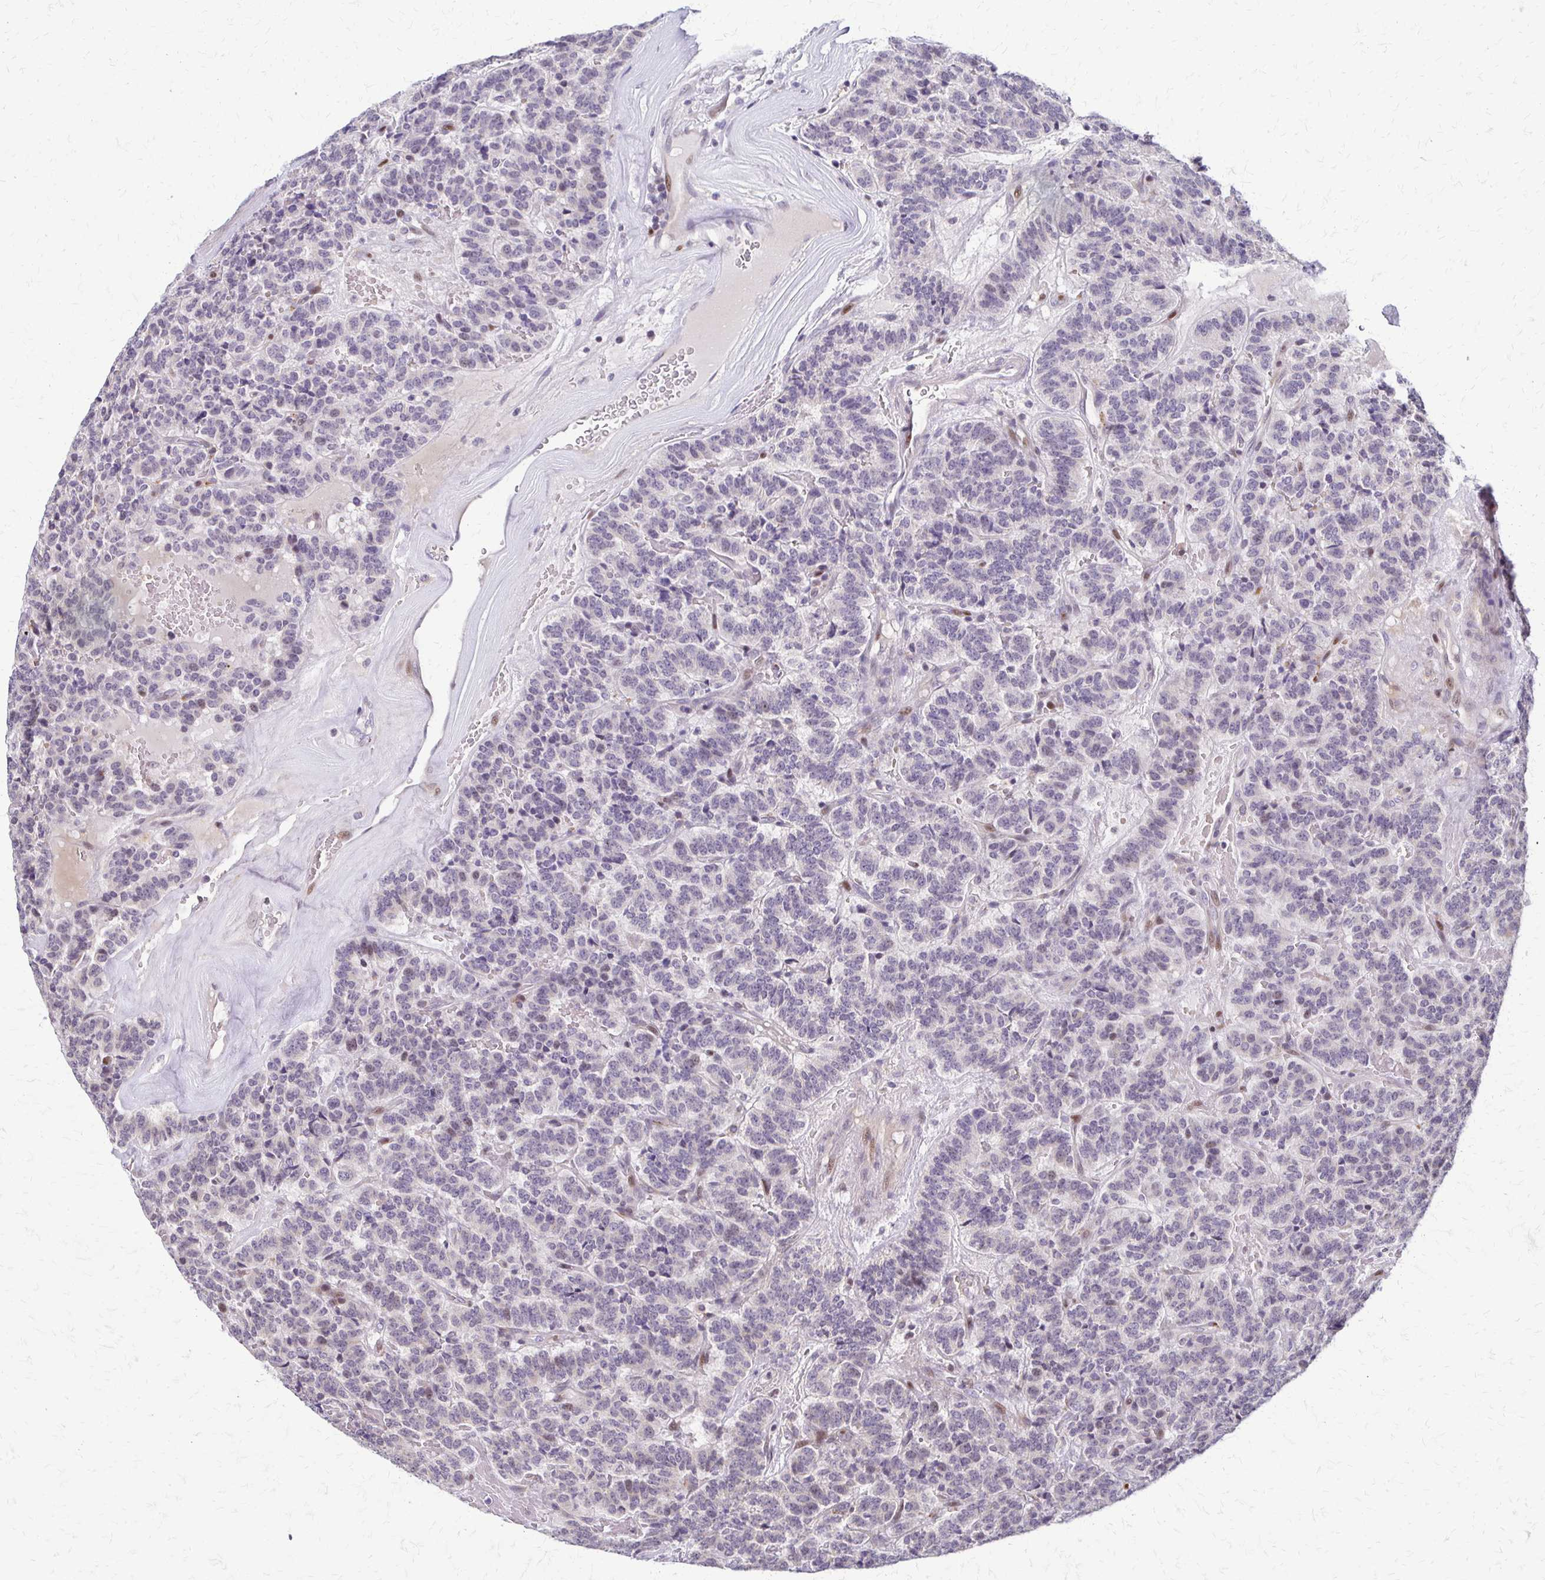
{"staining": {"intensity": "moderate", "quantity": "<25%", "location": "nuclear"}, "tissue": "carcinoid", "cell_type": "Tumor cells", "image_type": "cancer", "snomed": [{"axis": "morphology", "description": "Carcinoid, malignant, NOS"}, {"axis": "topography", "description": "Pancreas"}], "caption": "Immunohistochemistry (IHC) image of neoplastic tissue: human carcinoid (malignant) stained using IHC shows low levels of moderate protein expression localized specifically in the nuclear of tumor cells, appearing as a nuclear brown color.", "gene": "TRIR", "patient": {"sex": "male", "age": 36}}